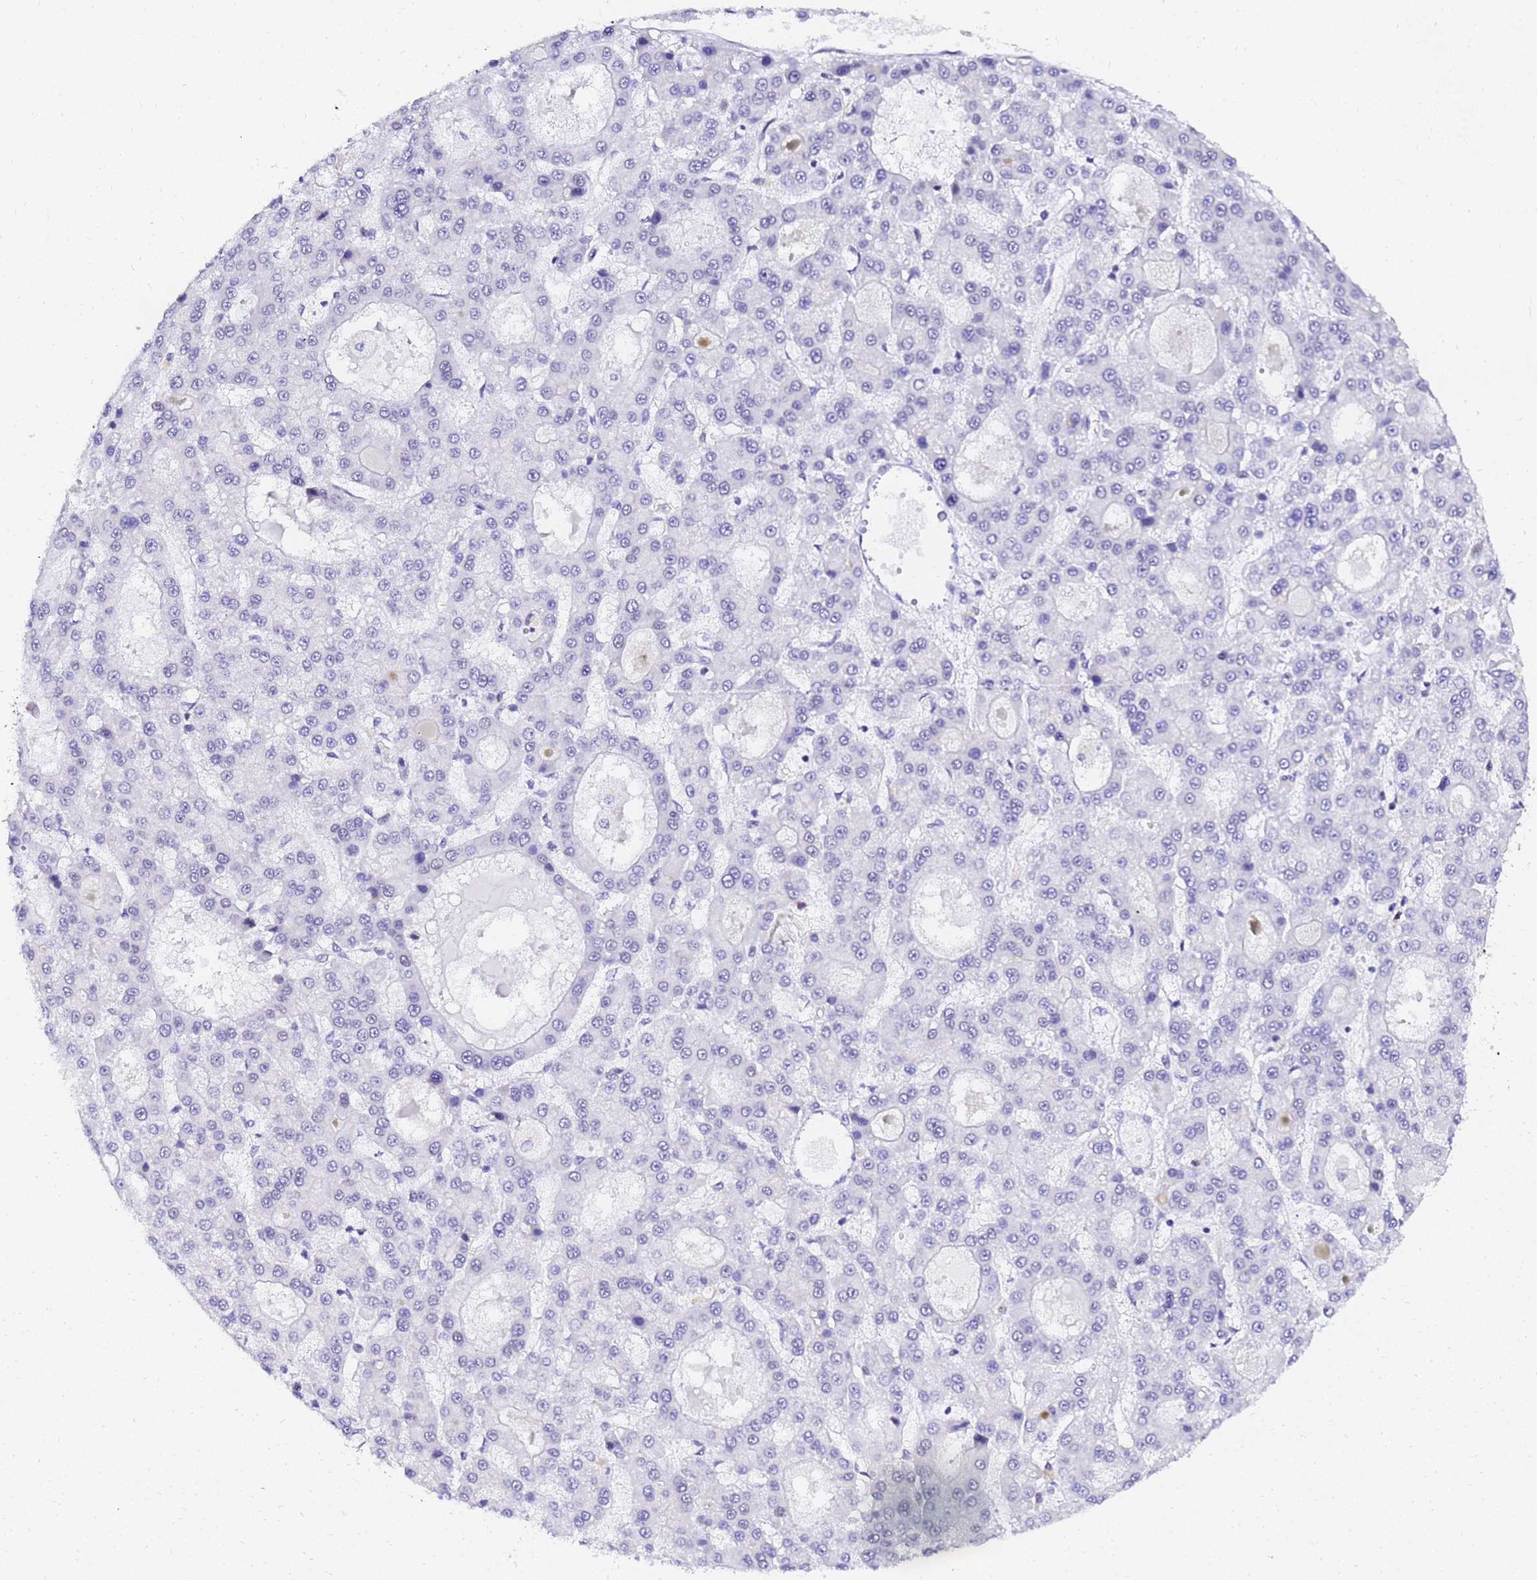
{"staining": {"intensity": "negative", "quantity": "none", "location": "none"}, "tissue": "liver cancer", "cell_type": "Tumor cells", "image_type": "cancer", "snomed": [{"axis": "morphology", "description": "Carcinoma, Hepatocellular, NOS"}, {"axis": "topography", "description": "Liver"}], "caption": "Micrograph shows no significant protein staining in tumor cells of liver cancer. (Stains: DAB (3,3'-diaminobenzidine) immunohistochemistry with hematoxylin counter stain, Microscopy: brightfield microscopy at high magnification).", "gene": "CKMT1A", "patient": {"sex": "male", "age": 70}}